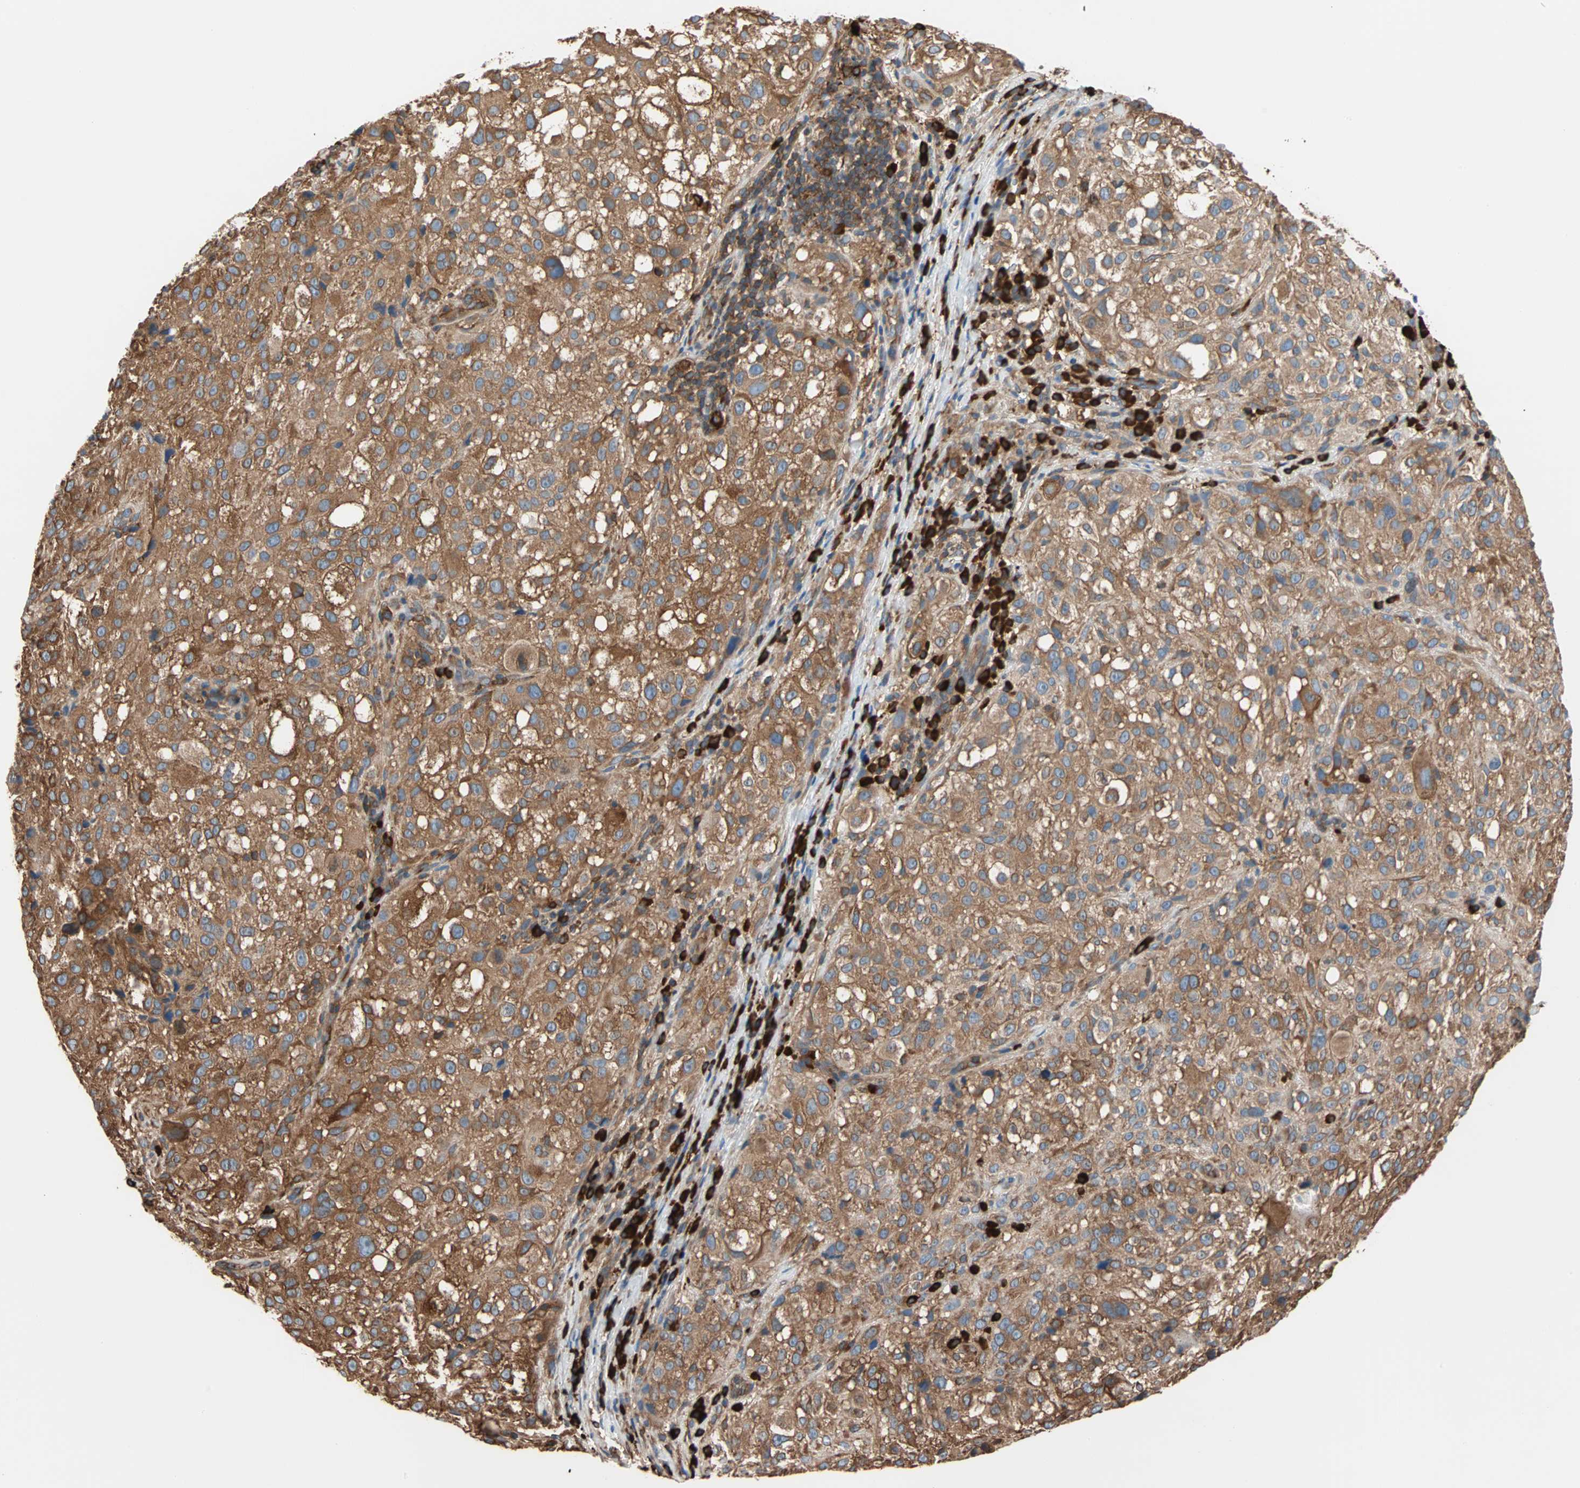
{"staining": {"intensity": "strong", "quantity": ">75%", "location": "cytoplasmic/membranous"}, "tissue": "melanoma", "cell_type": "Tumor cells", "image_type": "cancer", "snomed": [{"axis": "morphology", "description": "Necrosis, NOS"}, {"axis": "morphology", "description": "Malignant melanoma, NOS"}, {"axis": "topography", "description": "Skin"}], "caption": "Strong cytoplasmic/membranous protein positivity is present in approximately >75% of tumor cells in melanoma.", "gene": "EEF2", "patient": {"sex": "female", "age": 87}}